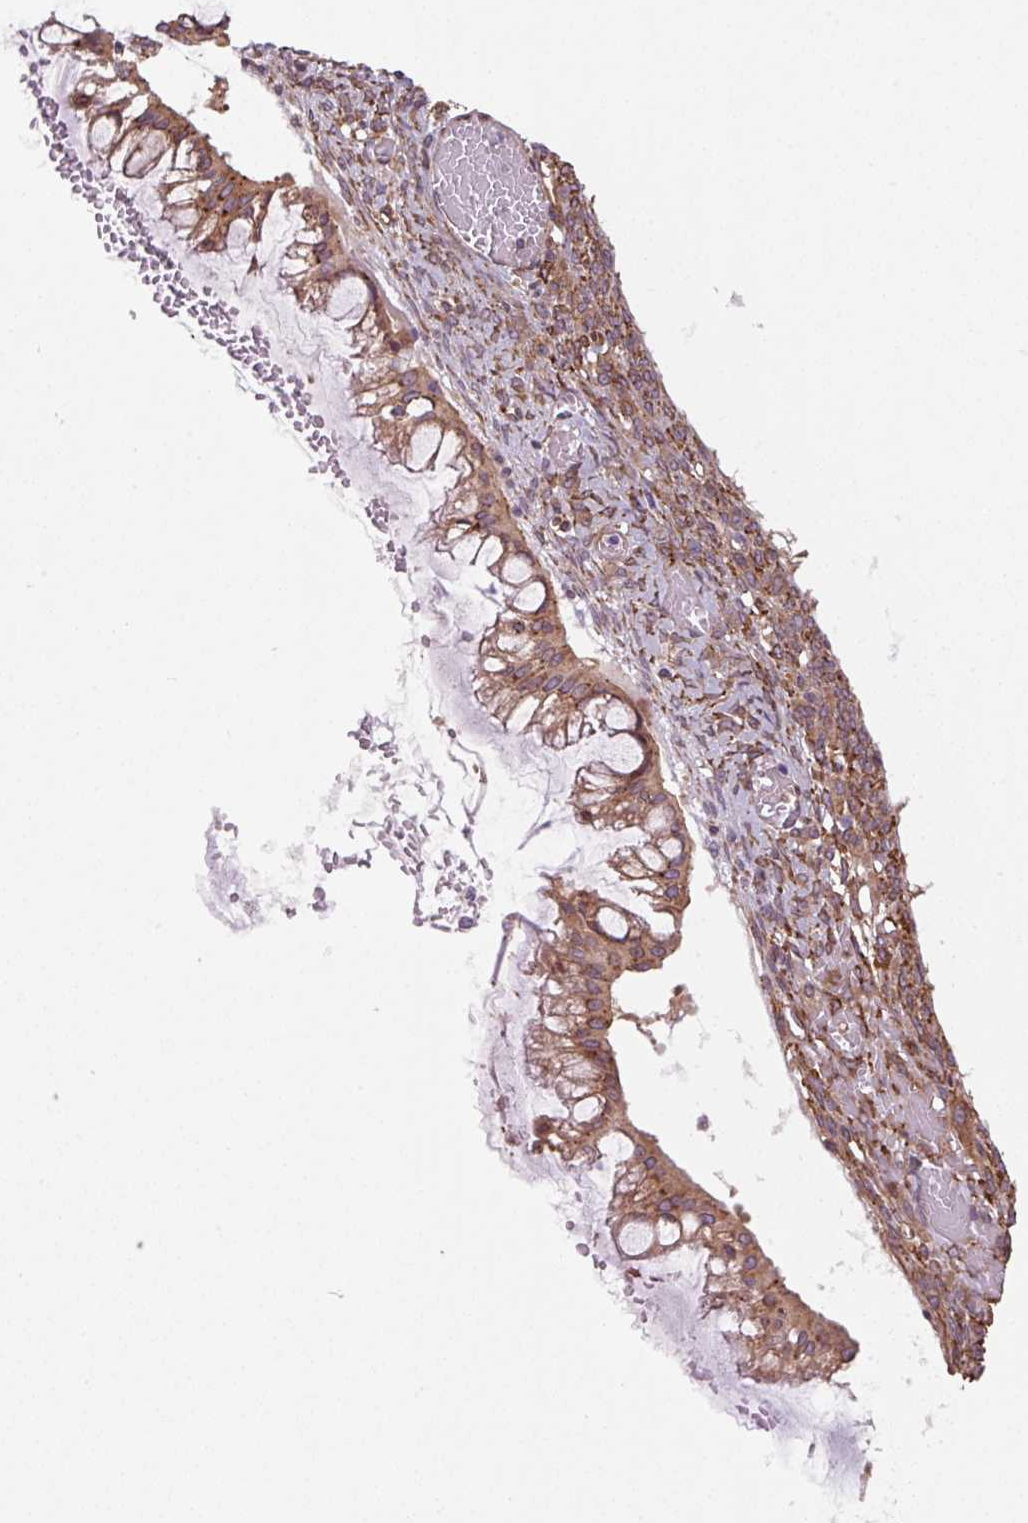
{"staining": {"intensity": "moderate", "quantity": ">75%", "location": "cytoplasmic/membranous"}, "tissue": "ovarian cancer", "cell_type": "Tumor cells", "image_type": "cancer", "snomed": [{"axis": "morphology", "description": "Cystadenocarcinoma, mucinous, NOS"}, {"axis": "topography", "description": "Ovary"}], "caption": "Immunohistochemistry (IHC) histopathology image of mucinous cystadenocarcinoma (ovarian) stained for a protein (brown), which shows medium levels of moderate cytoplasmic/membranous positivity in about >75% of tumor cells.", "gene": "SEPTIN10", "patient": {"sex": "female", "age": 73}}